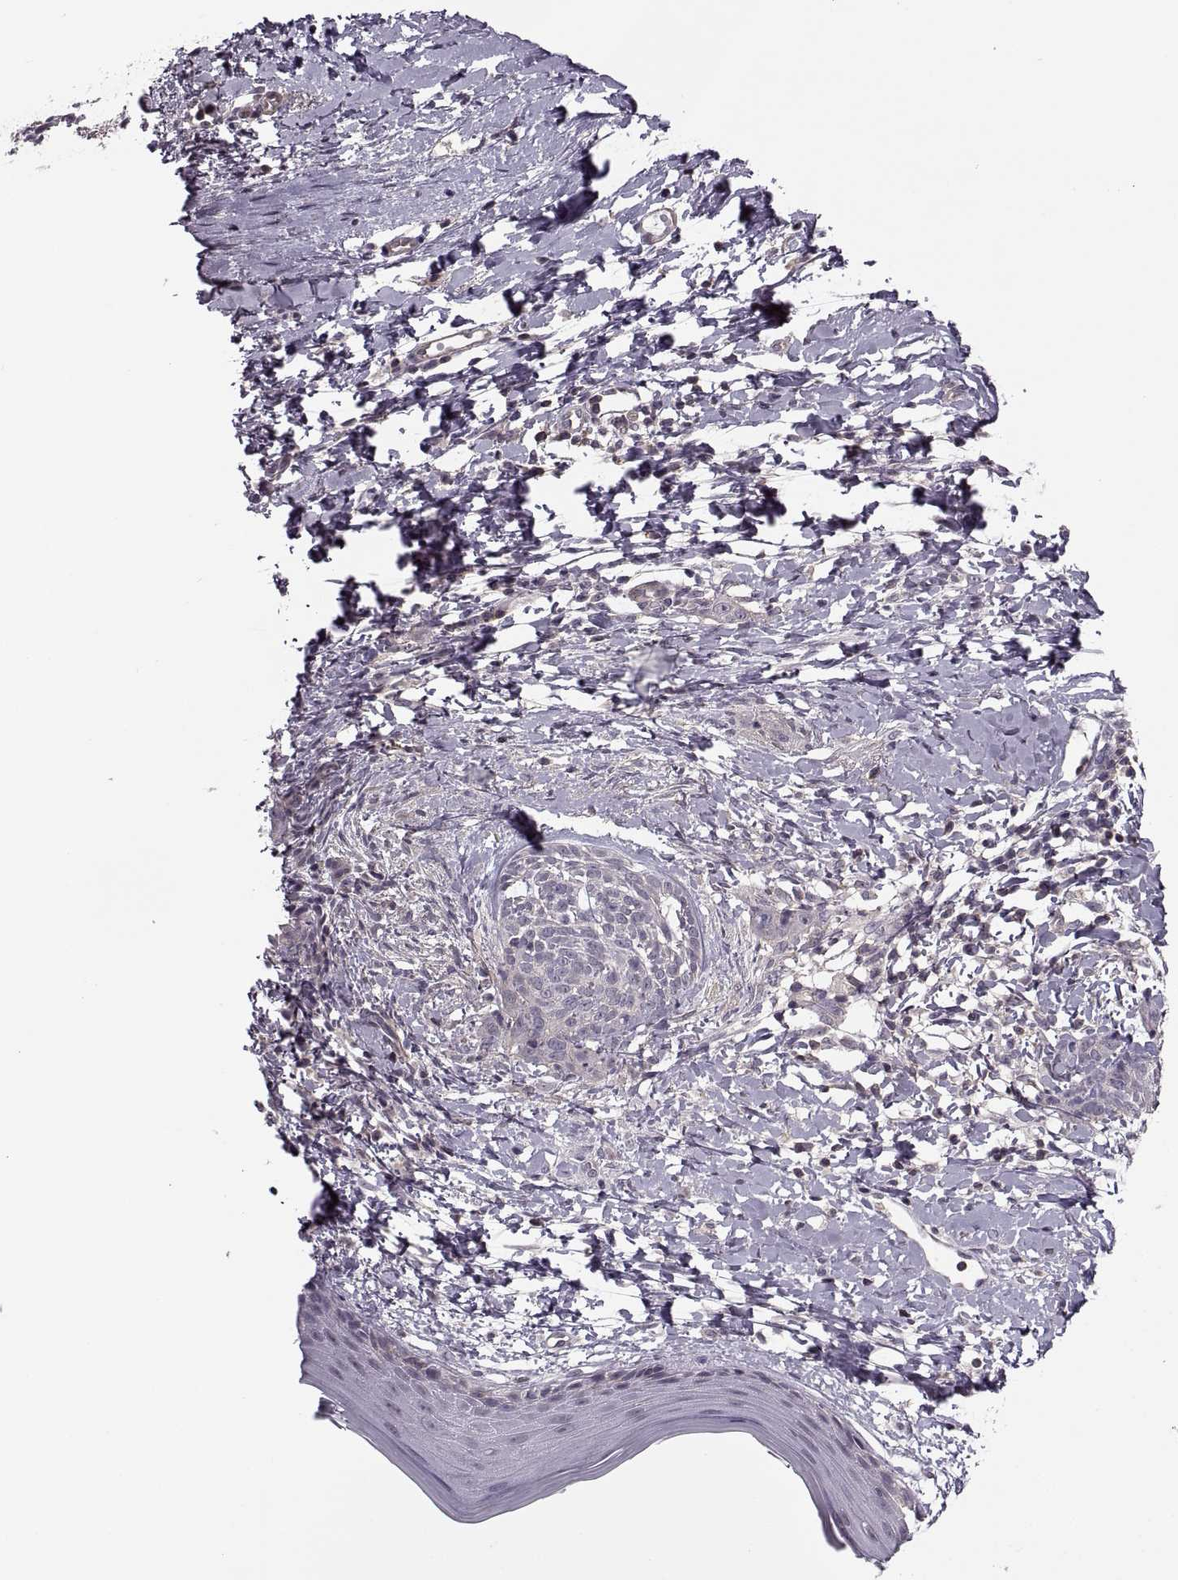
{"staining": {"intensity": "negative", "quantity": "none", "location": "none"}, "tissue": "skin cancer", "cell_type": "Tumor cells", "image_type": "cancer", "snomed": [{"axis": "morphology", "description": "Normal tissue, NOS"}, {"axis": "morphology", "description": "Basal cell carcinoma"}, {"axis": "topography", "description": "Skin"}], "caption": "High power microscopy histopathology image of an IHC histopathology image of skin cancer (basal cell carcinoma), revealing no significant positivity in tumor cells.", "gene": "LUZP2", "patient": {"sex": "male", "age": 84}}